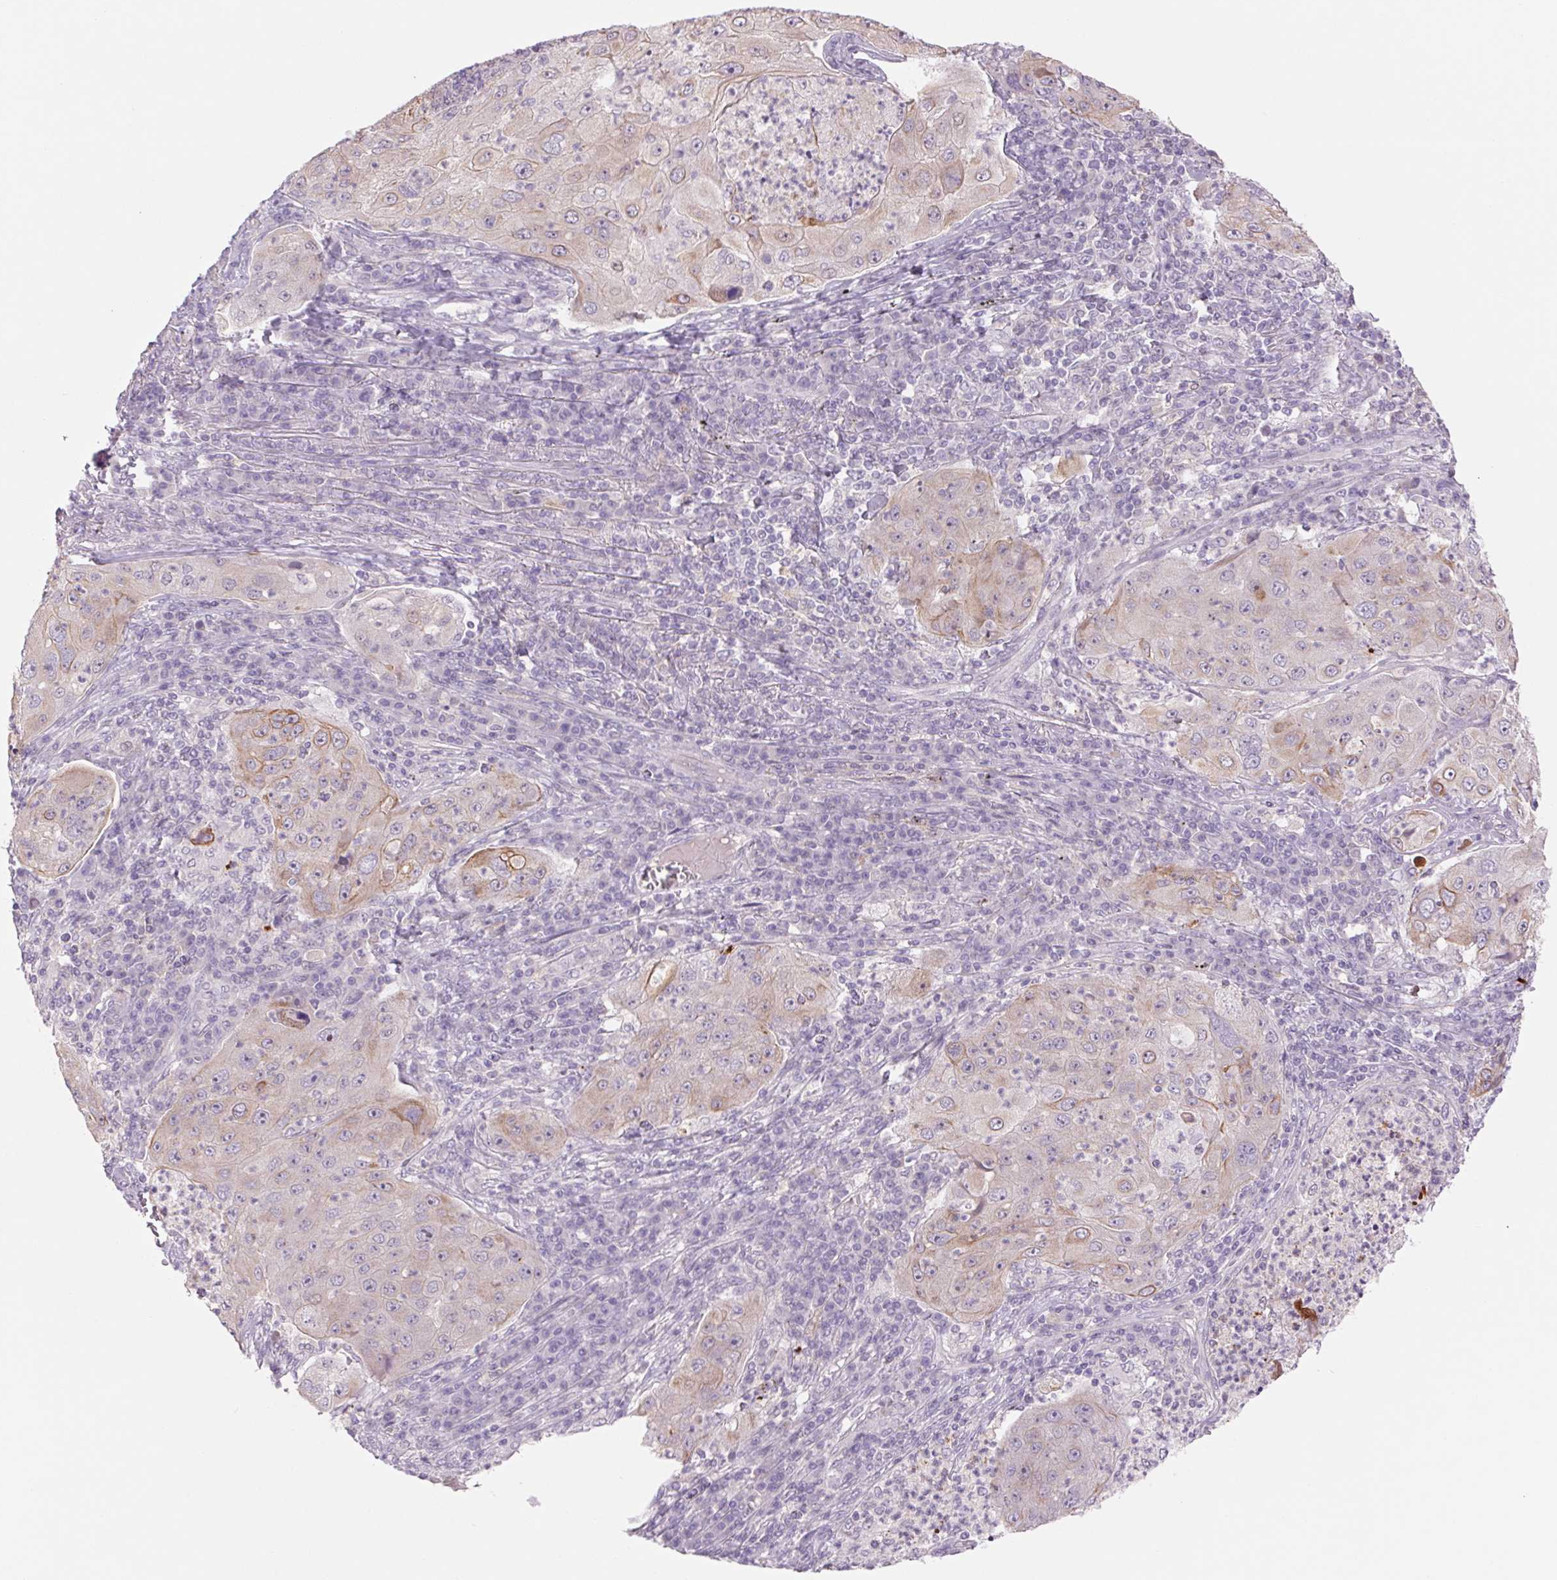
{"staining": {"intensity": "weak", "quantity": "<25%", "location": "cytoplasmic/membranous"}, "tissue": "lung cancer", "cell_type": "Tumor cells", "image_type": "cancer", "snomed": [{"axis": "morphology", "description": "Squamous cell carcinoma, NOS"}, {"axis": "topography", "description": "Lung"}], "caption": "Tumor cells show no significant protein staining in lung squamous cell carcinoma.", "gene": "KRT1", "patient": {"sex": "female", "age": 59}}